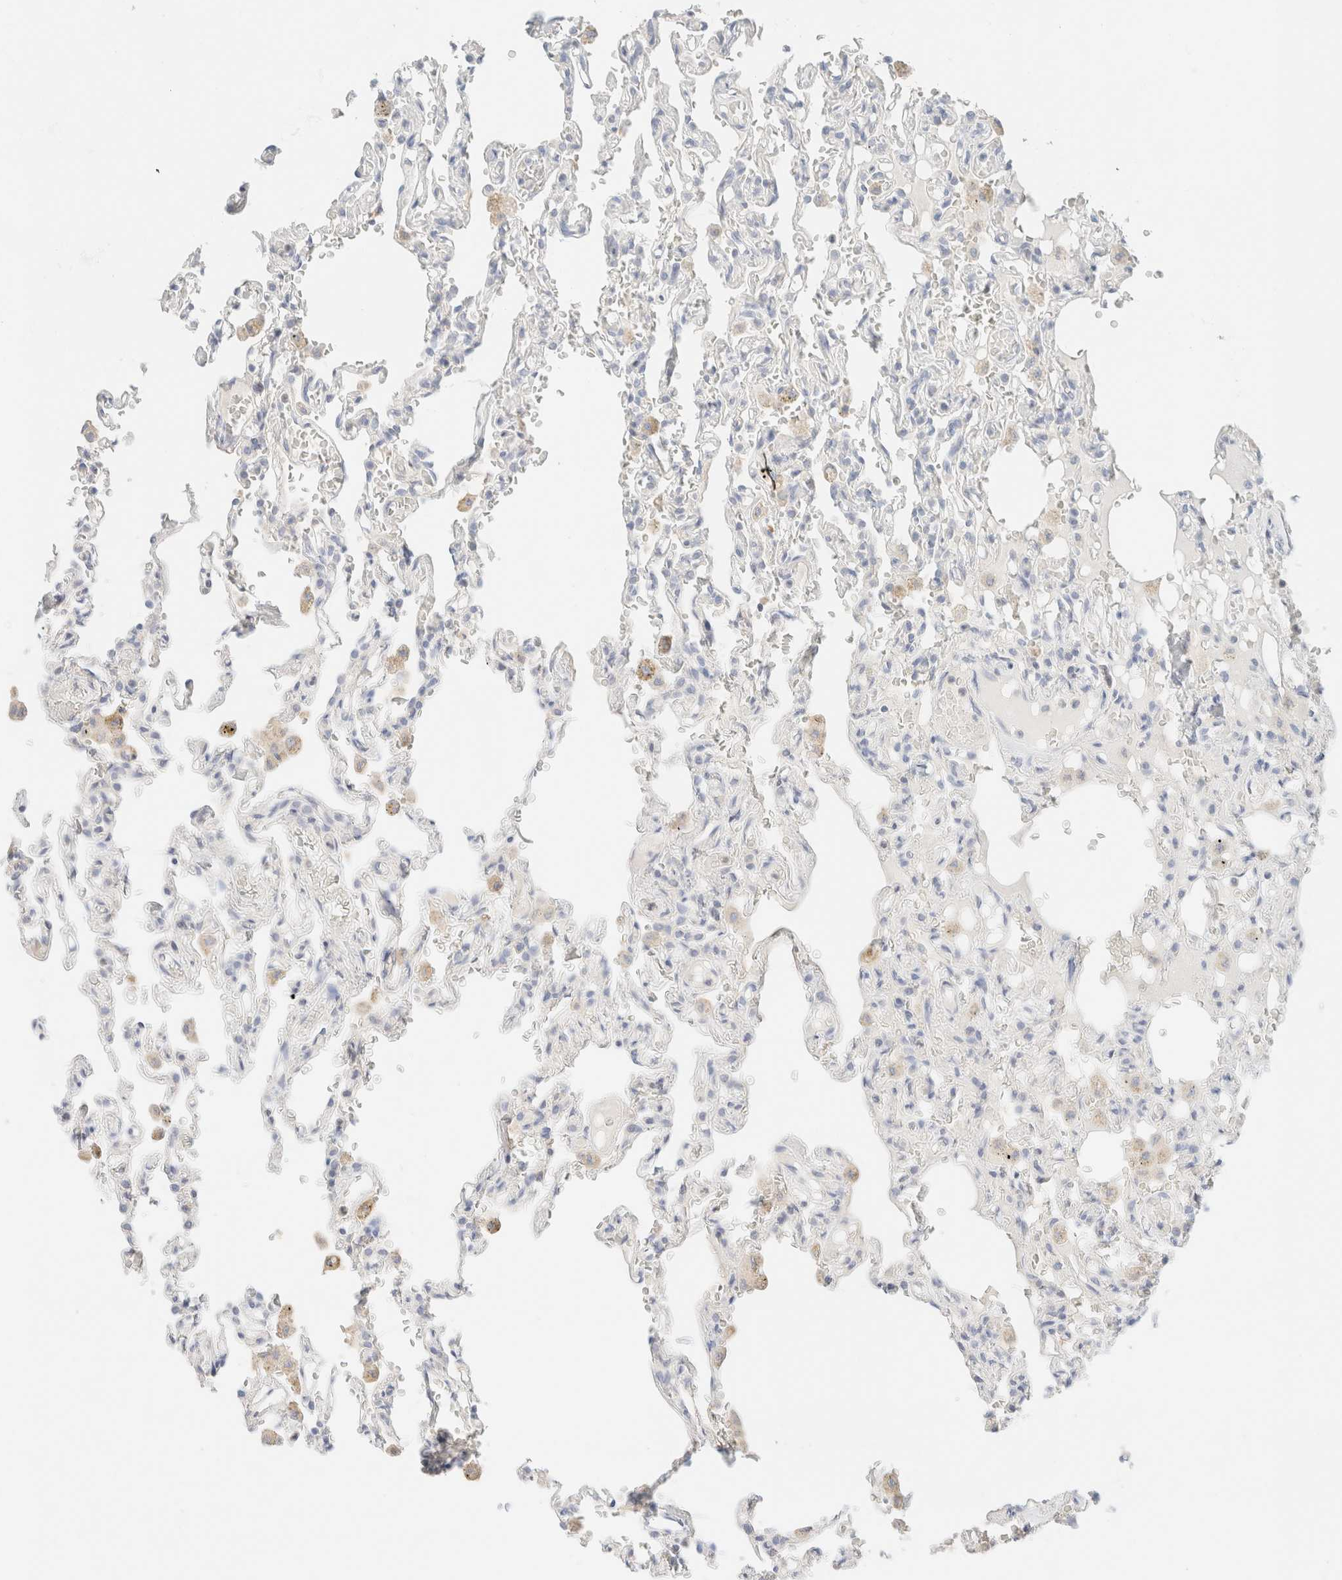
{"staining": {"intensity": "negative", "quantity": "none", "location": "none"}, "tissue": "lung", "cell_type": "Alveolar cells", "image_type": "normal", "snomed": [{"axis": "morphology", "description": "Normal tissue, NOS"}, {"axis": "topography", "description": "Lung"}], "caption": "Unremarkable lung was stained to show a protein in brown. There is no significant staining in alveolar cells. Nuclei are stained in blue.", "gene": "SARM1", "patient": {"sex": "male", "age": 21}}